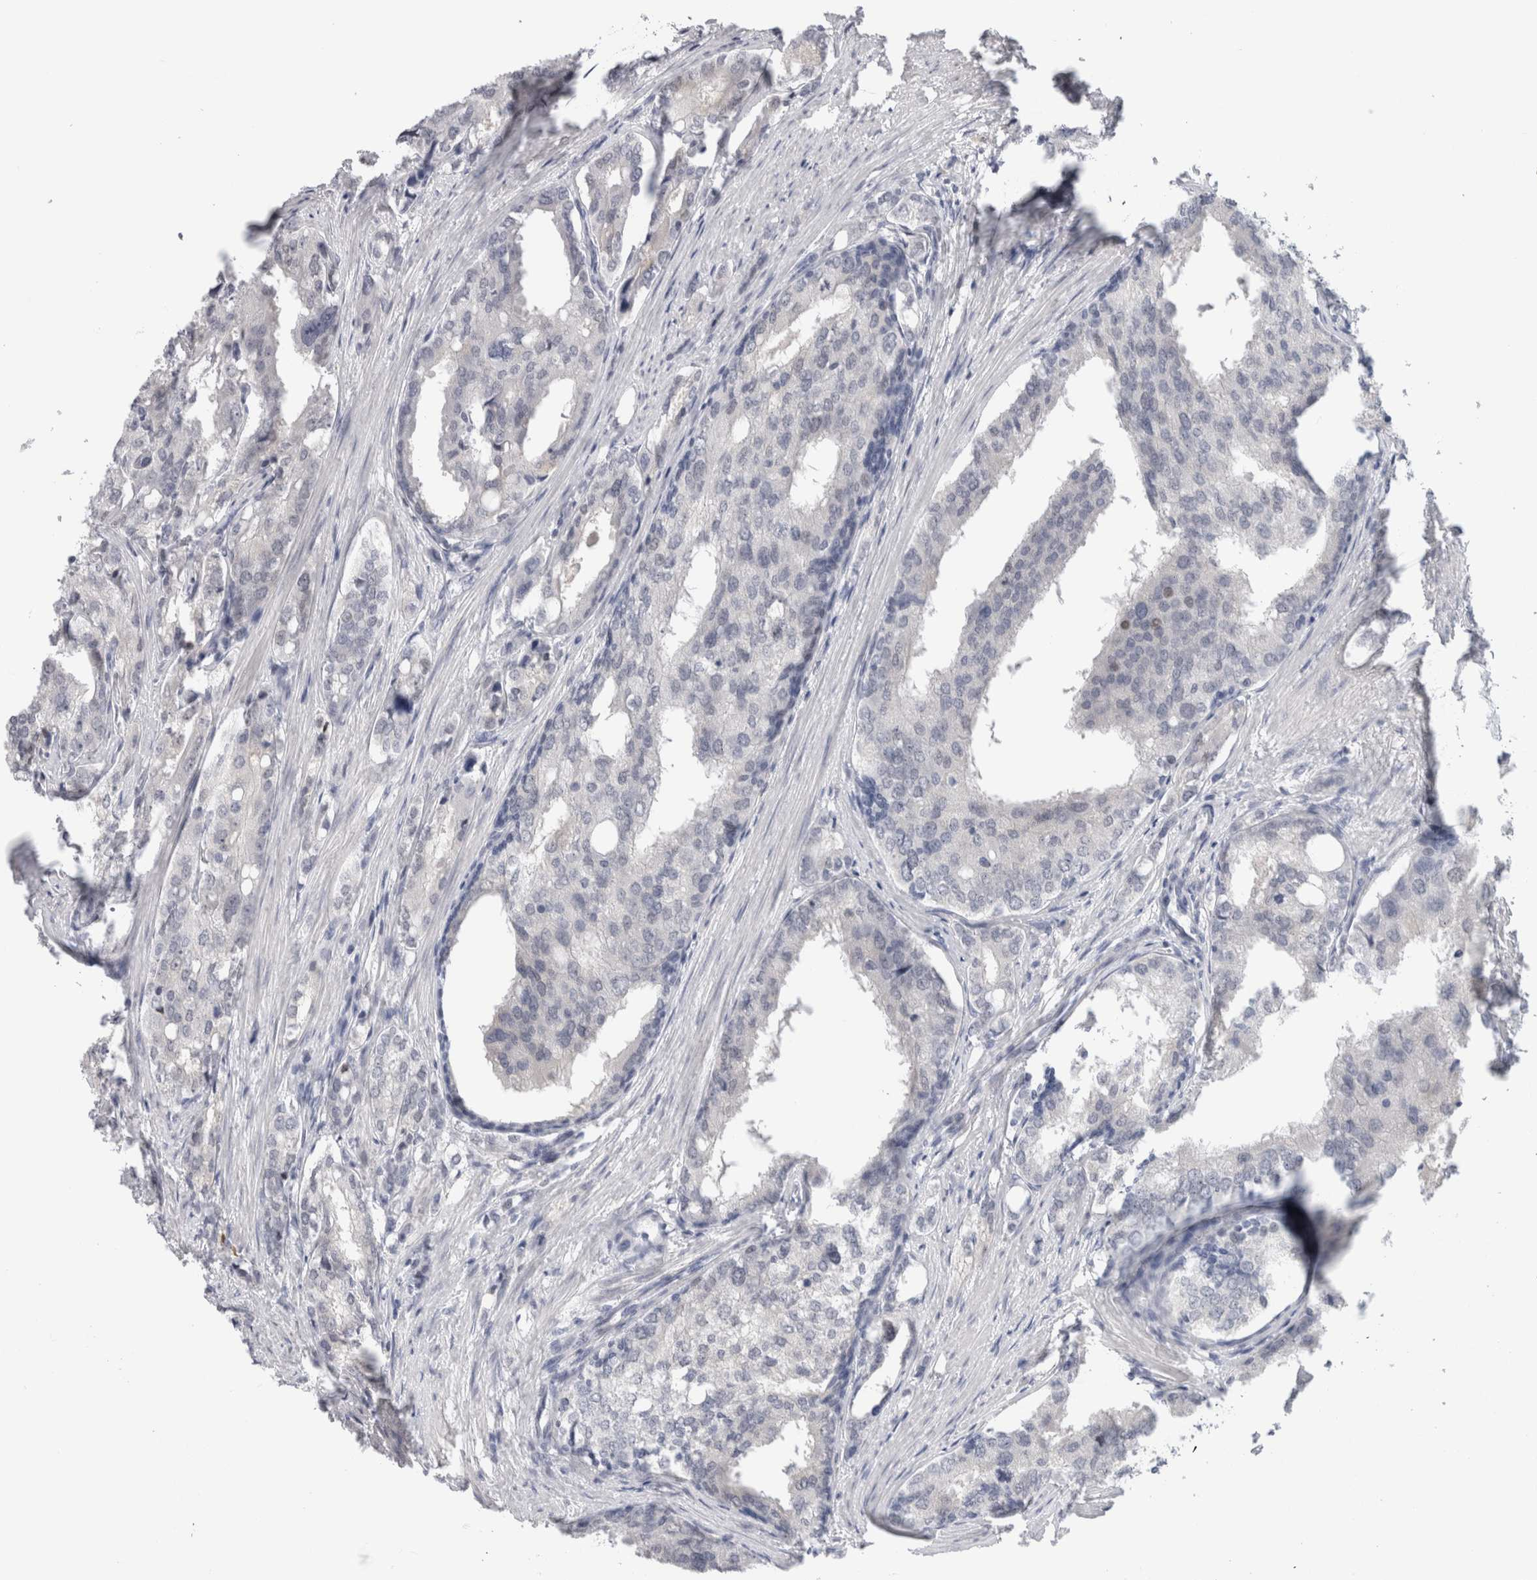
{"staining": {"intensity": "negative", "quantity": "none", "location": "none"}, "tissue": "prostate cancer", "cell_type": "Tumor cells", "image_type": "cancer", "snomed": [{"axis": "morphology", "description": "Adenocarcinoma, High grade"}, {"axis": "topography", "description": "Prostate"}], "caption": "Tumor cells are negative for brown protein staining in prostate adenocarcinoma (high-grade).", "gene": "ZNF521", "patient": {"sex": "male", "age": 50}}